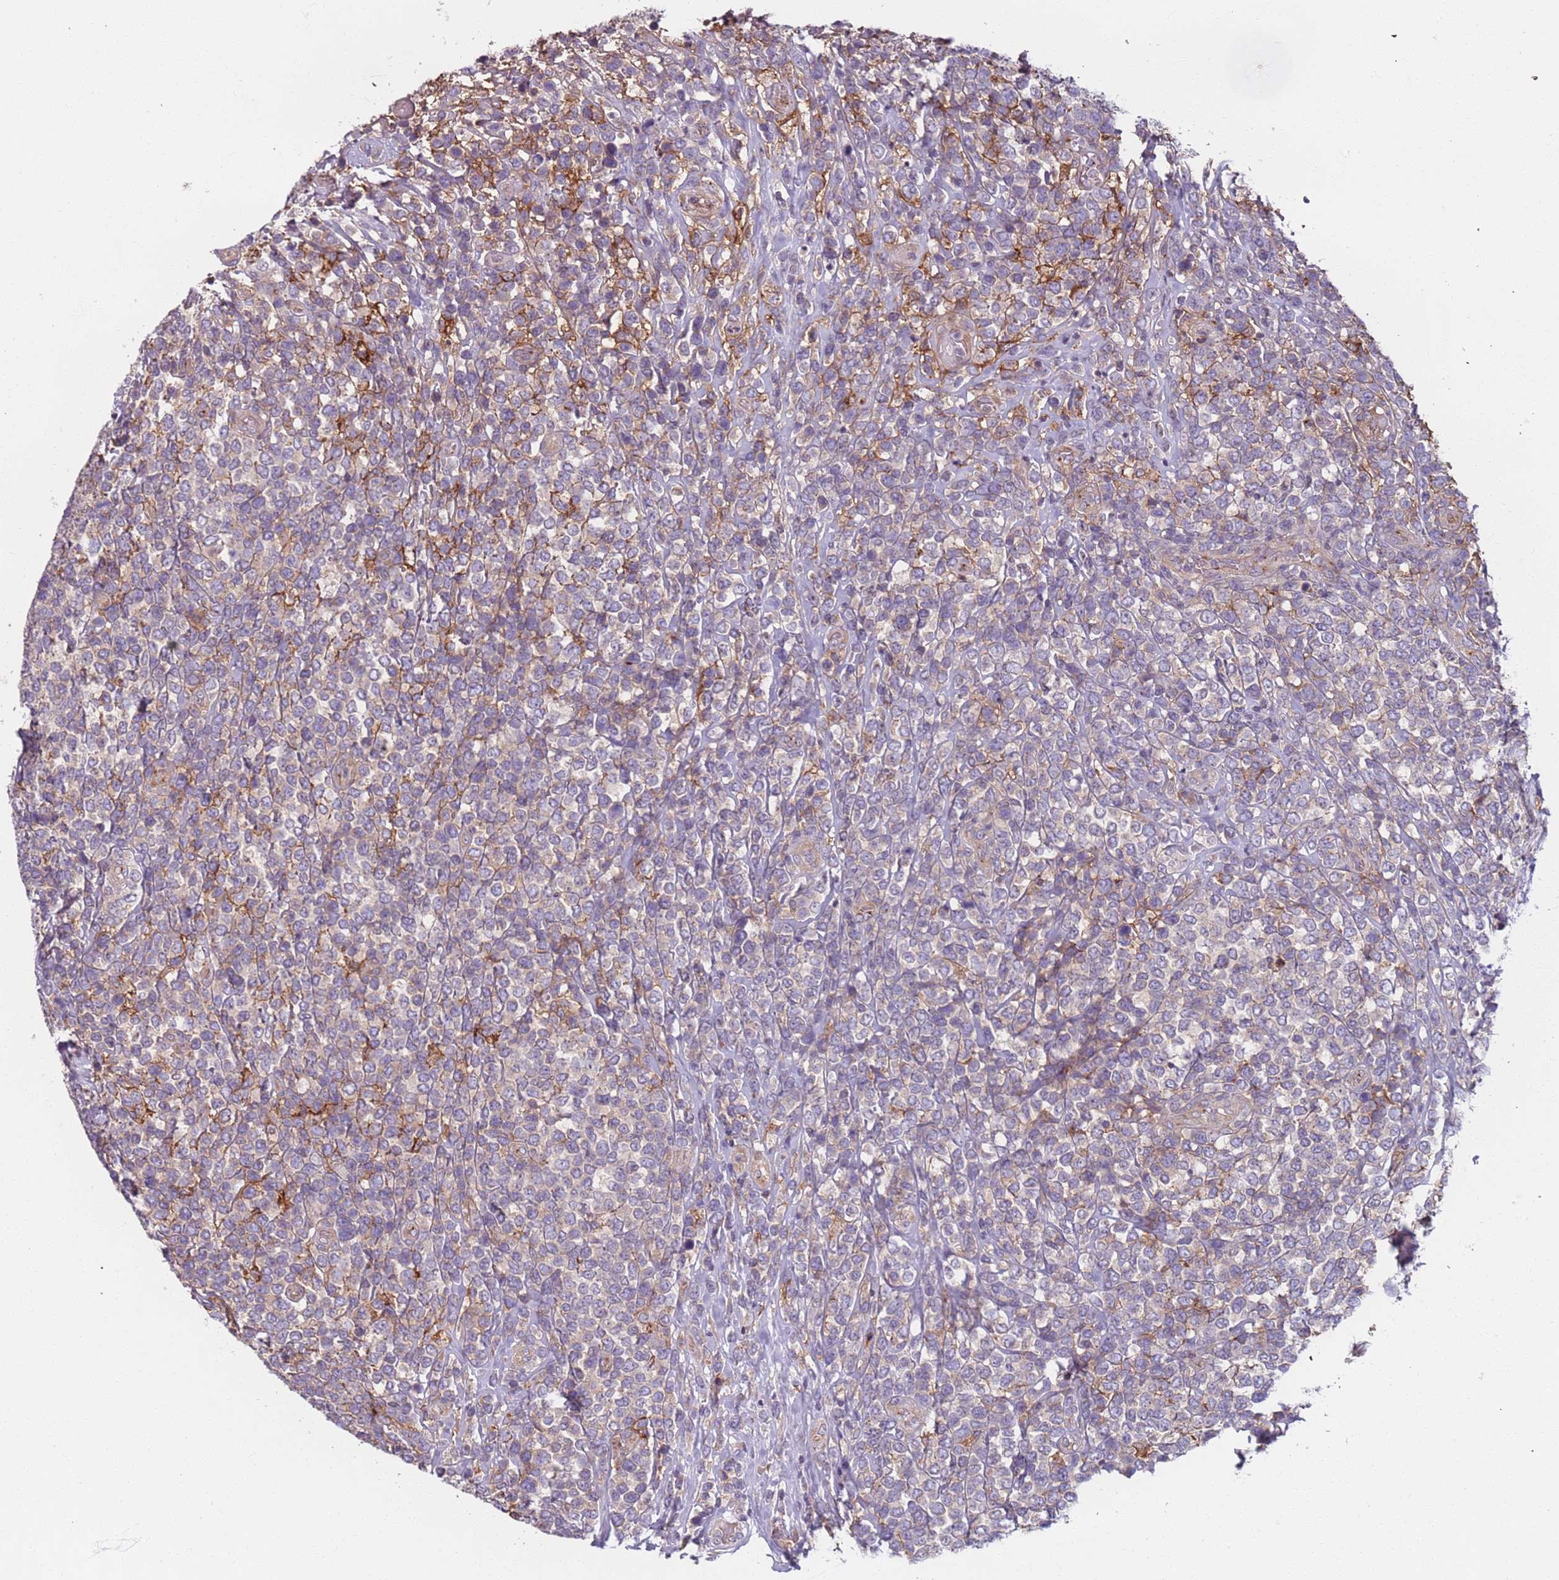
{"staining": {"intensity": "negative", "quantity": "none", "location": "none"}, "tissue": "lymphoma", "cell_type": "Tumor cells", "image_type": "cancer", "snomed": [{"axis": "morphology", "description": "Malignant lymphoma, non-Hodgkin's type, High grade"}, {"axis": "topography", "description": "Soft tissue"}], "caption": "DAB immunohistochemical staining of malignant lymphoma, non-Hodgkin's type (high-grade) shows no significant expression in tumor cells. (Stains: DAB immunohistochemistry with hematoxylin counter stain, Microscopy: brightfield microscopy at high magnification).", "gene": "AKTIP", "patient": {"sex": "female", "age": 56}}